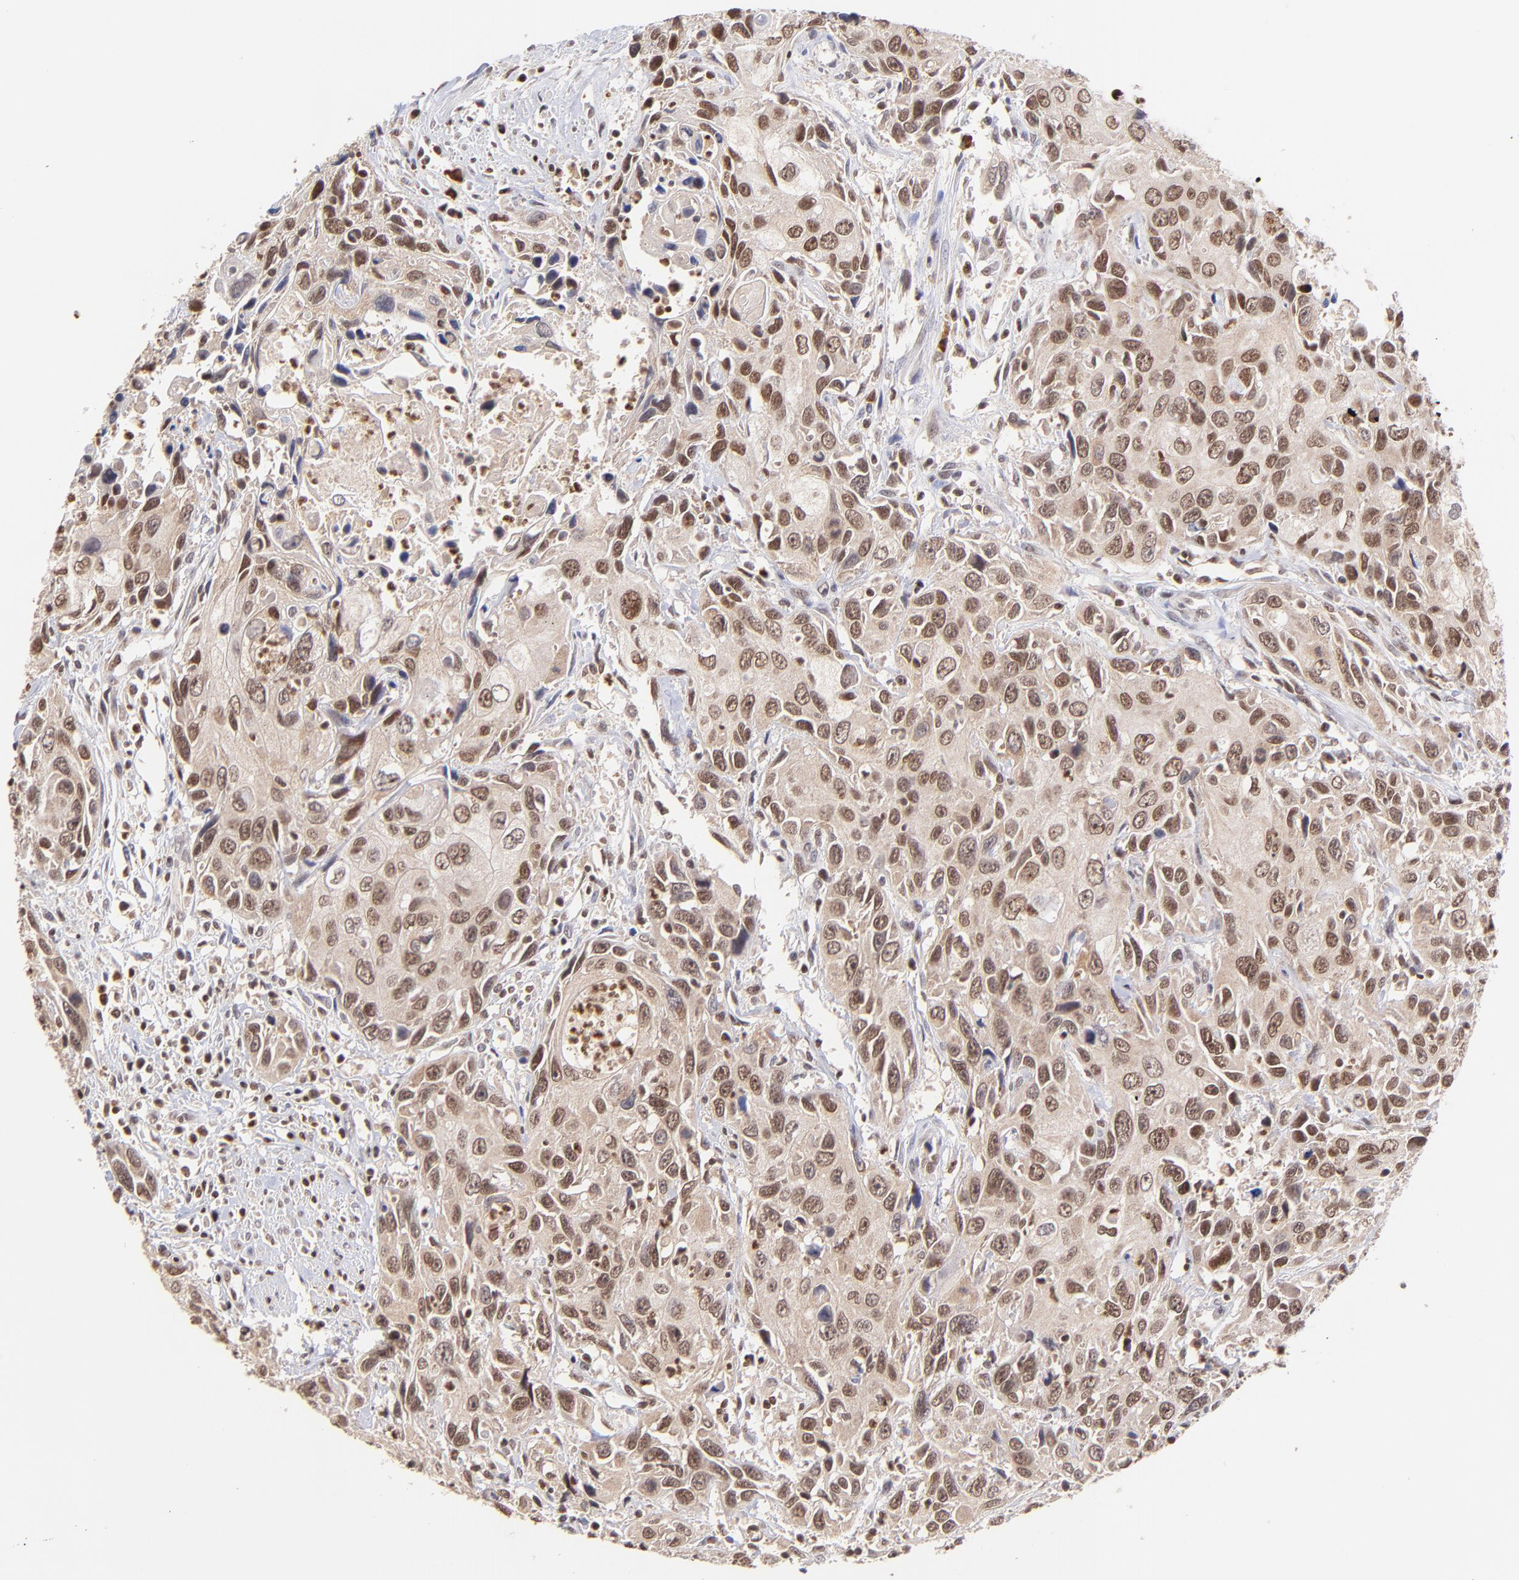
{"staining": {"intensity": "moderate", "quantity": ">75%", "location": "cytoplasmic/membranous,nuclear"}, "tissue": "urothelial cancer", "cell_type": "Tumor cells", "image_type": "cancer", "snomed": [{"axis": "morphology", "description": "Urothelial carcinoma, High grade"}, {"axis": "topography", "description": "Urinary bladder"}], "caption": "High-grade urothelial carcinoma tissue exhibits moderate cytoplasmic/membranous and nuclear positivity in about >75% of tumor cells", "gene": "WDR25", "patient": {"sex": "male", "age": 71}}